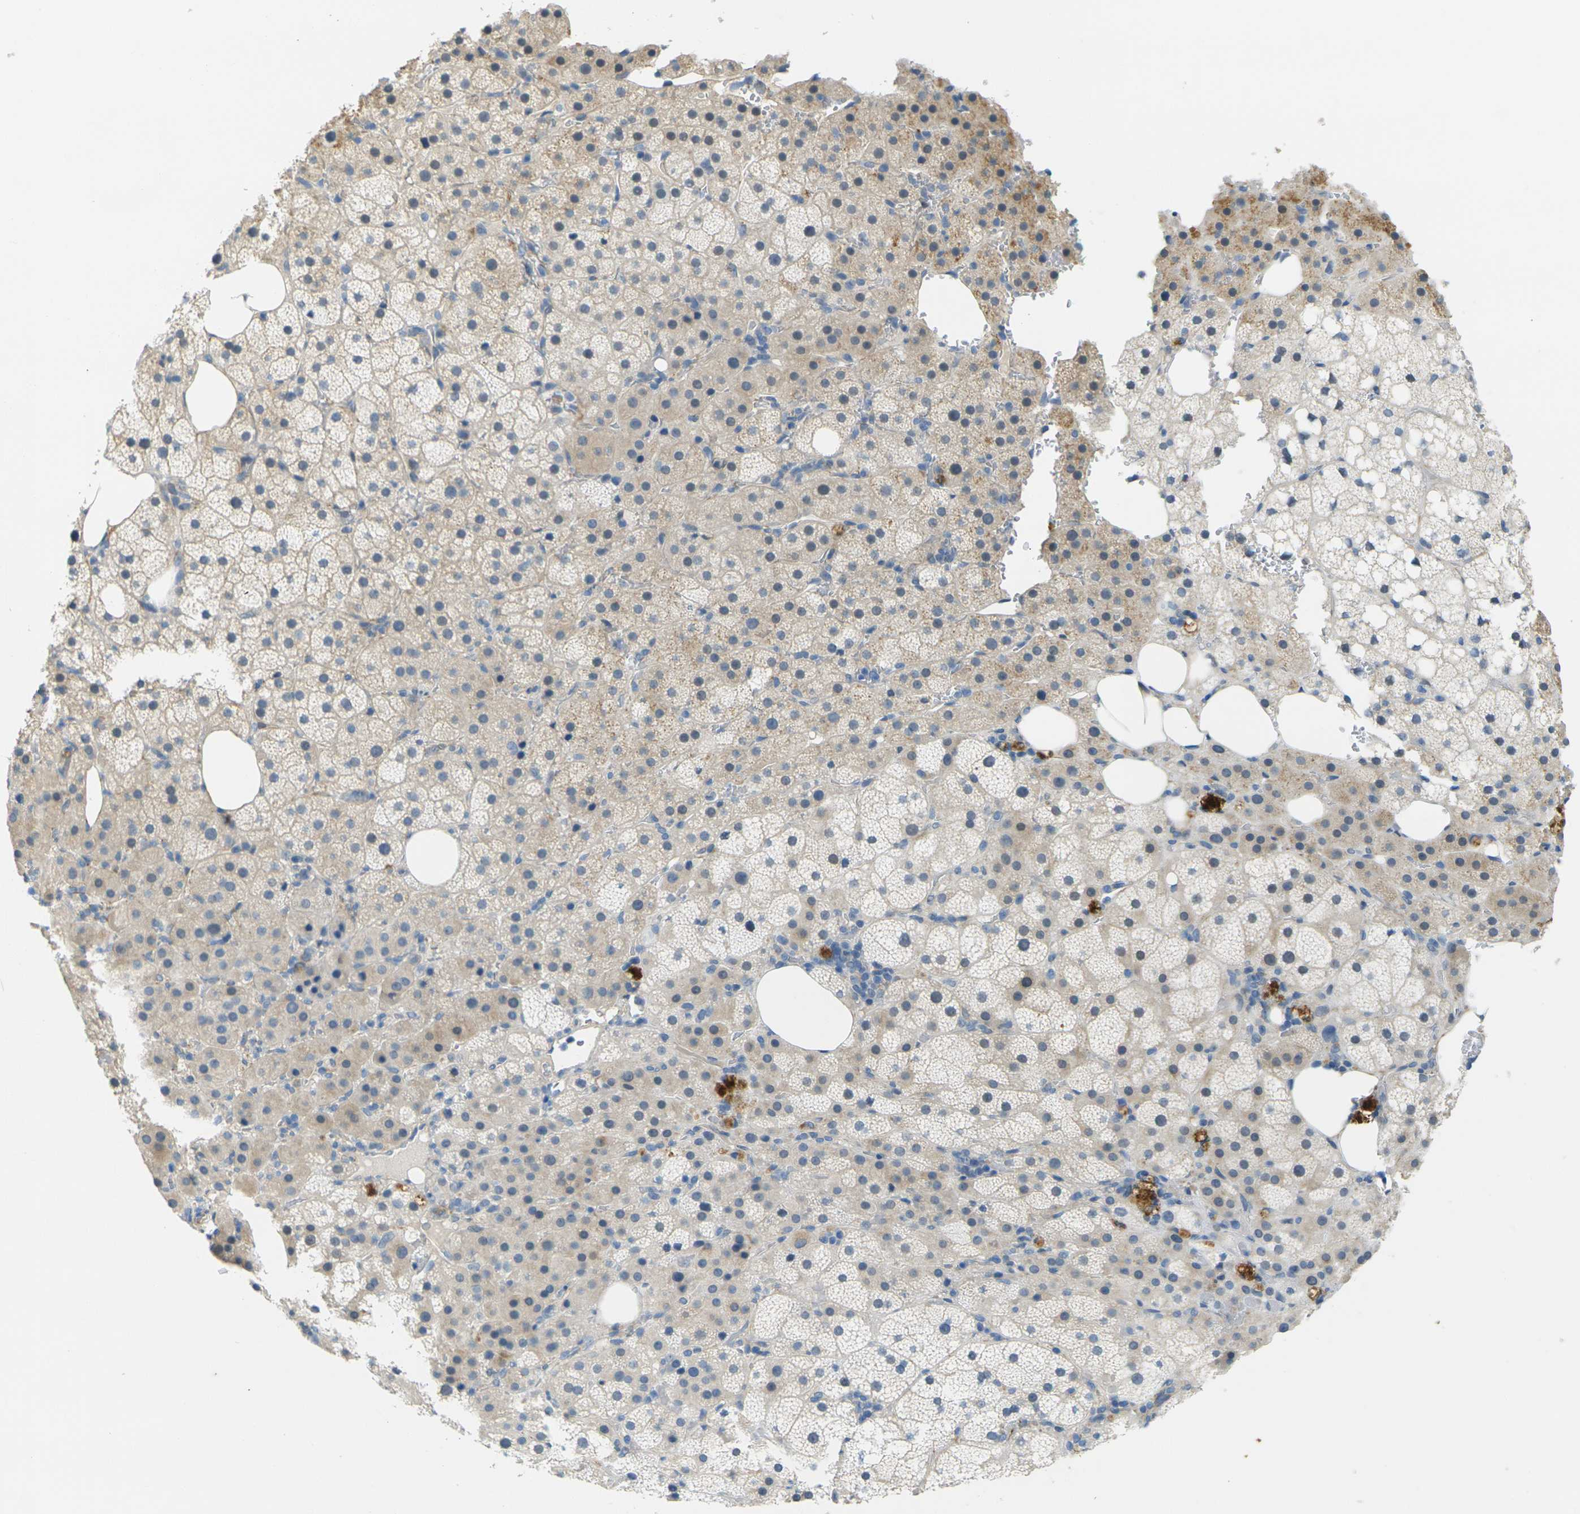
{"staining": {"intensity": "moderate", "quantity": "<25%", "location": "cytoplasmic/membranous"}, "tissue": "adrenal gland", "cell_type": "Glandular cells", "image_type": "normal", "snomed": [{"axis": "morphology", "description": "Normal tissue, NOS"}, {"axis": "topography", "description": "Adrenal gland"}], "caption": "Adrenal gland stained with IHC shows moderate cytoplasmic/membranous expression in about <25% of glandular cells. The staining was performed using DAB to visualize the protein expression in brown, while the nuclei were stained in blue with hematoxylin (Magnification: 20x).", "gene": "CYP2C8", "patient": {"sex": "female", "age": 59}}